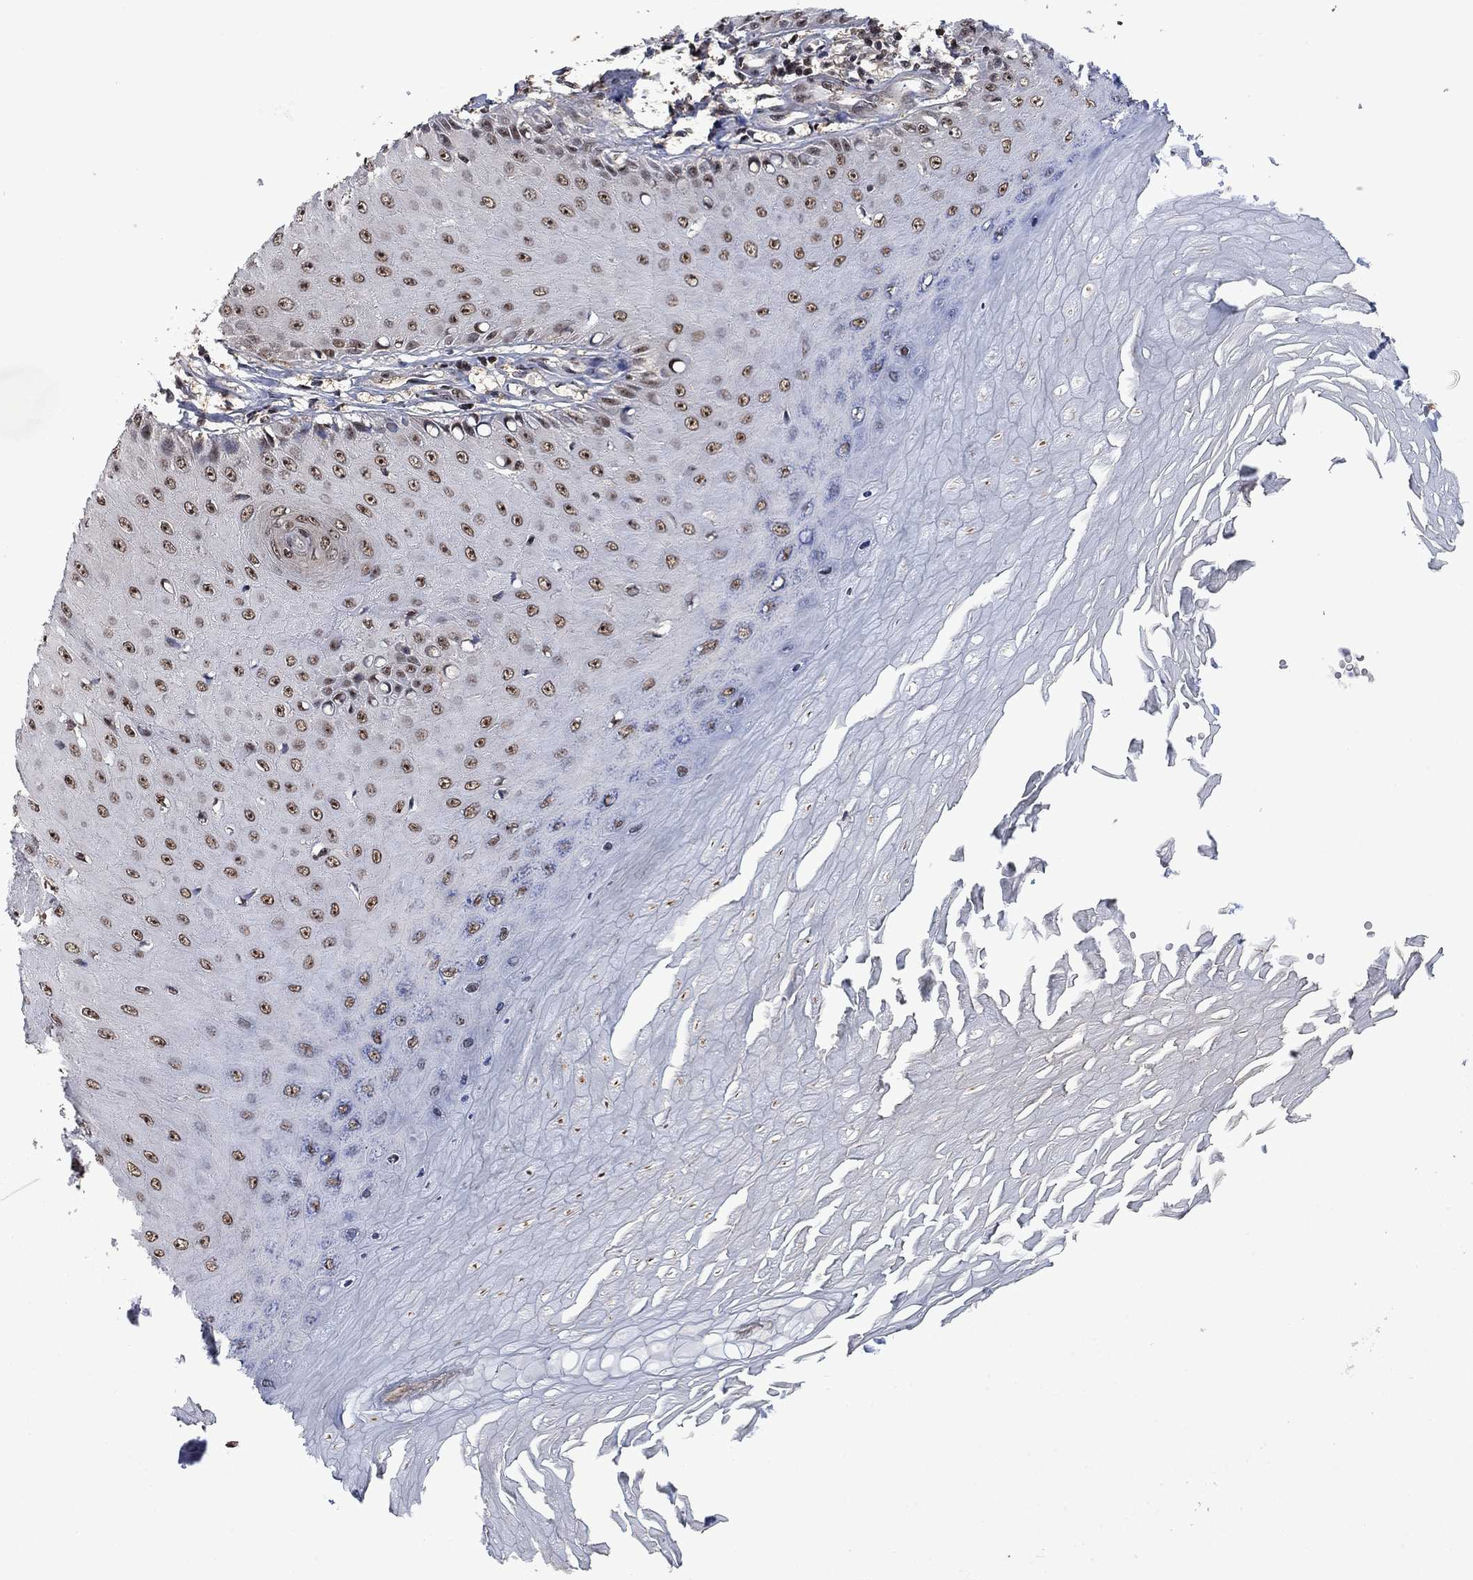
{"staining": {"intensity": "moderate", "quantity": ">75%", "location": "nuclear"}, "tissue": "skin cancer", "cell_type": "Tumor cells", "image_type": "cancer", "snomed": [{"axis": "morphology", "description": "Inflammation, NOS"}, {"axis": "morphology", "description": "Squamous cell carcinoma, NOS"}, {"axis": "topography", "description": "Skin"}], "caption": "Immunohistochemical staining of human skin cancer shows medium levels of moderate nuclear protein positivity in approximately >75% of tumor cells. The staining was performed using DAB (3,3'-diaminobenzidine), with brown indicating positive protein expression. Nuclei are stained blue with hematoxylin.", "gene": "FBL", "patient": {"sex": "male", "age": 70}}